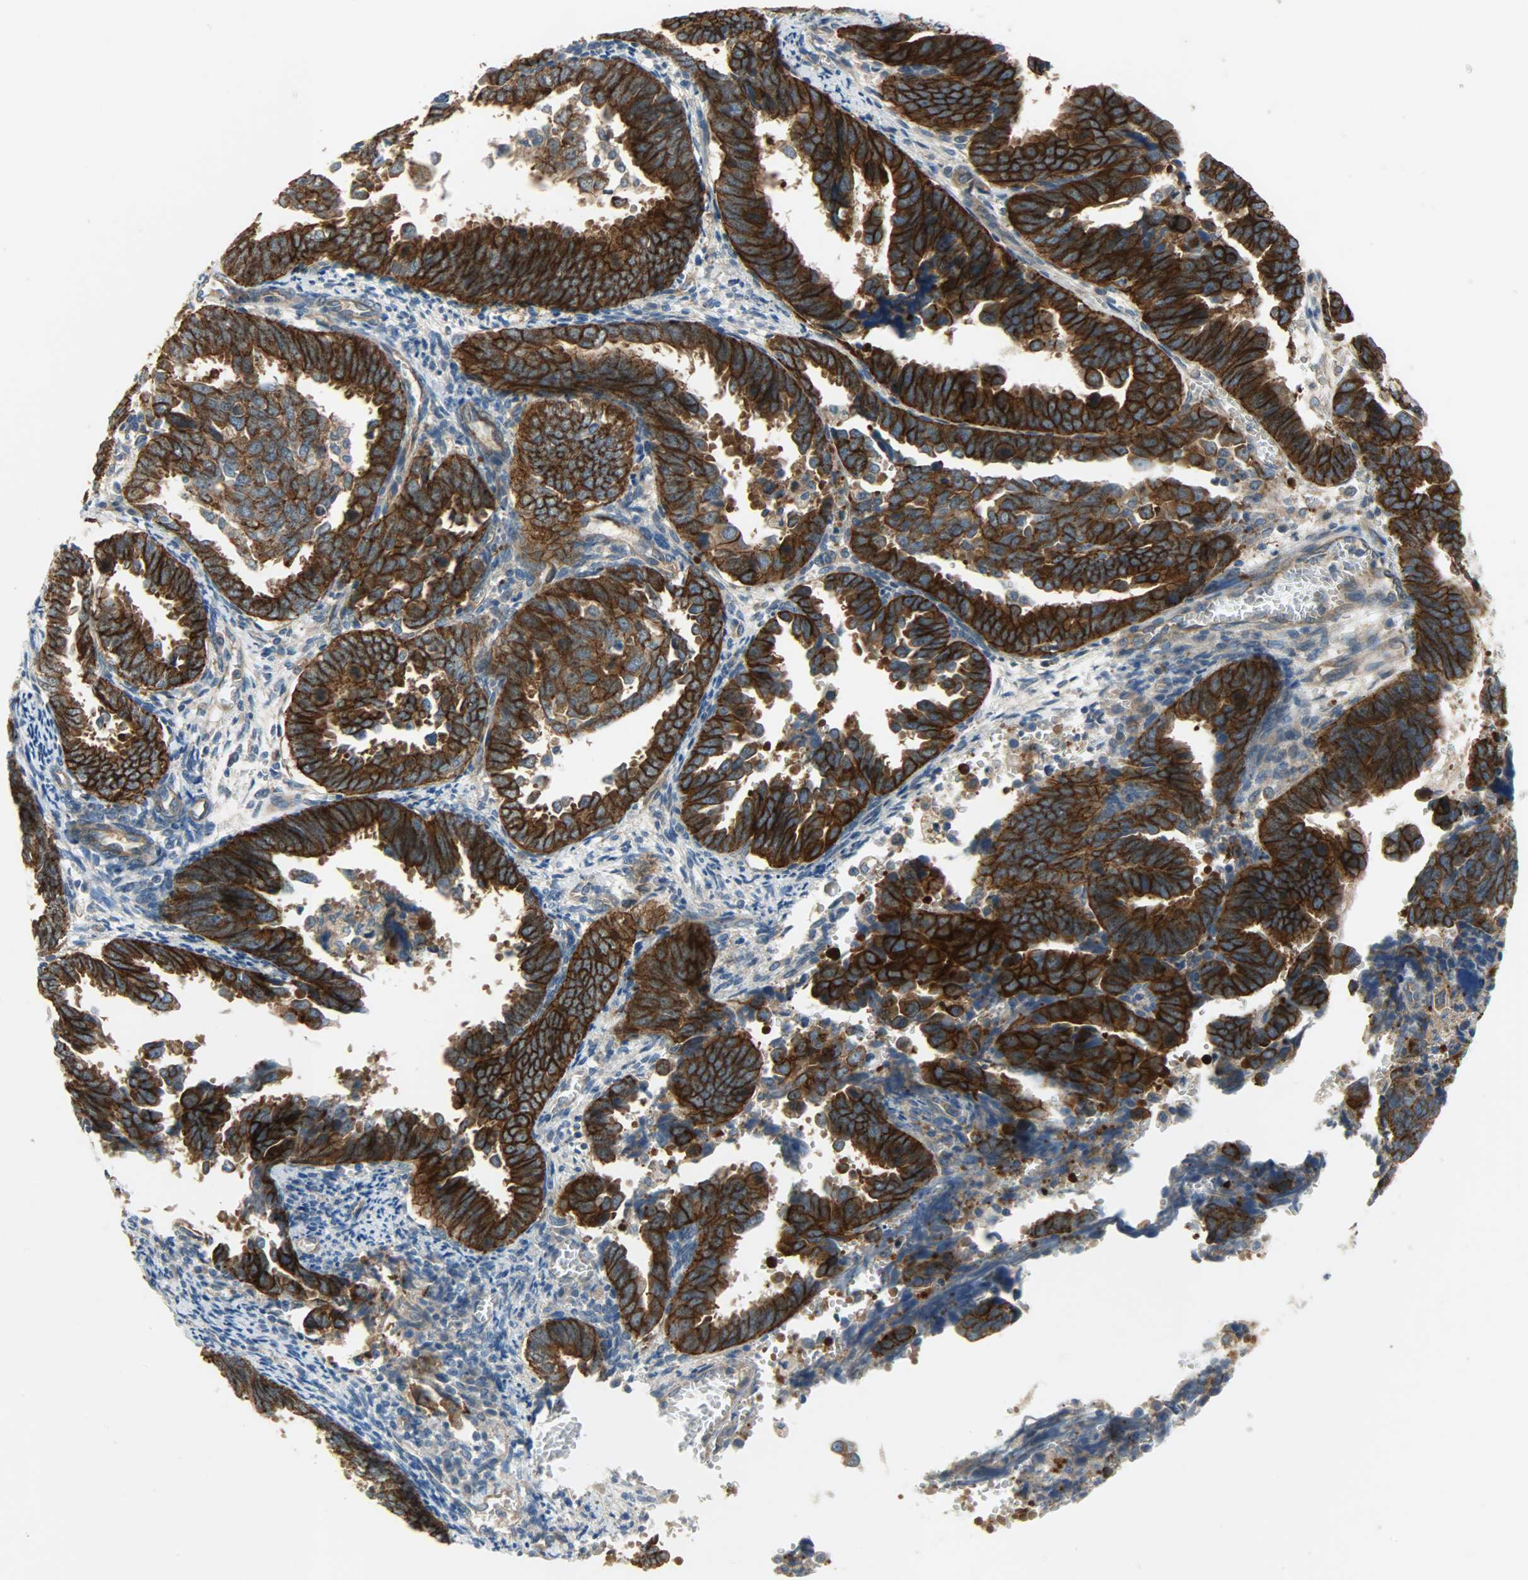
{"staining": {"intensity": "strong", "quantity": ">75%", "location": "cytoplasmic/membranous"}, "tissue": "endometrial cancer", "cell_type": "Tumor cells", "image_type": "cancer", "snomed": [{"axis": "morphology", "description": "Adenocarcinoma, NOS"}, {"axis": "topography", "description": "Endometrium"}], "caption": "An image of human endometrial adenocarcinoma stained for a protein displays strong cytoplasmic/membranous brown staining in tumor cells. (DAB (3,3'-diaminobenzidine) = brown stain, brightfield microscopy at high magnification).", "gene": "KIAA1217", "patient": {"sex": "female", "age": 75}}